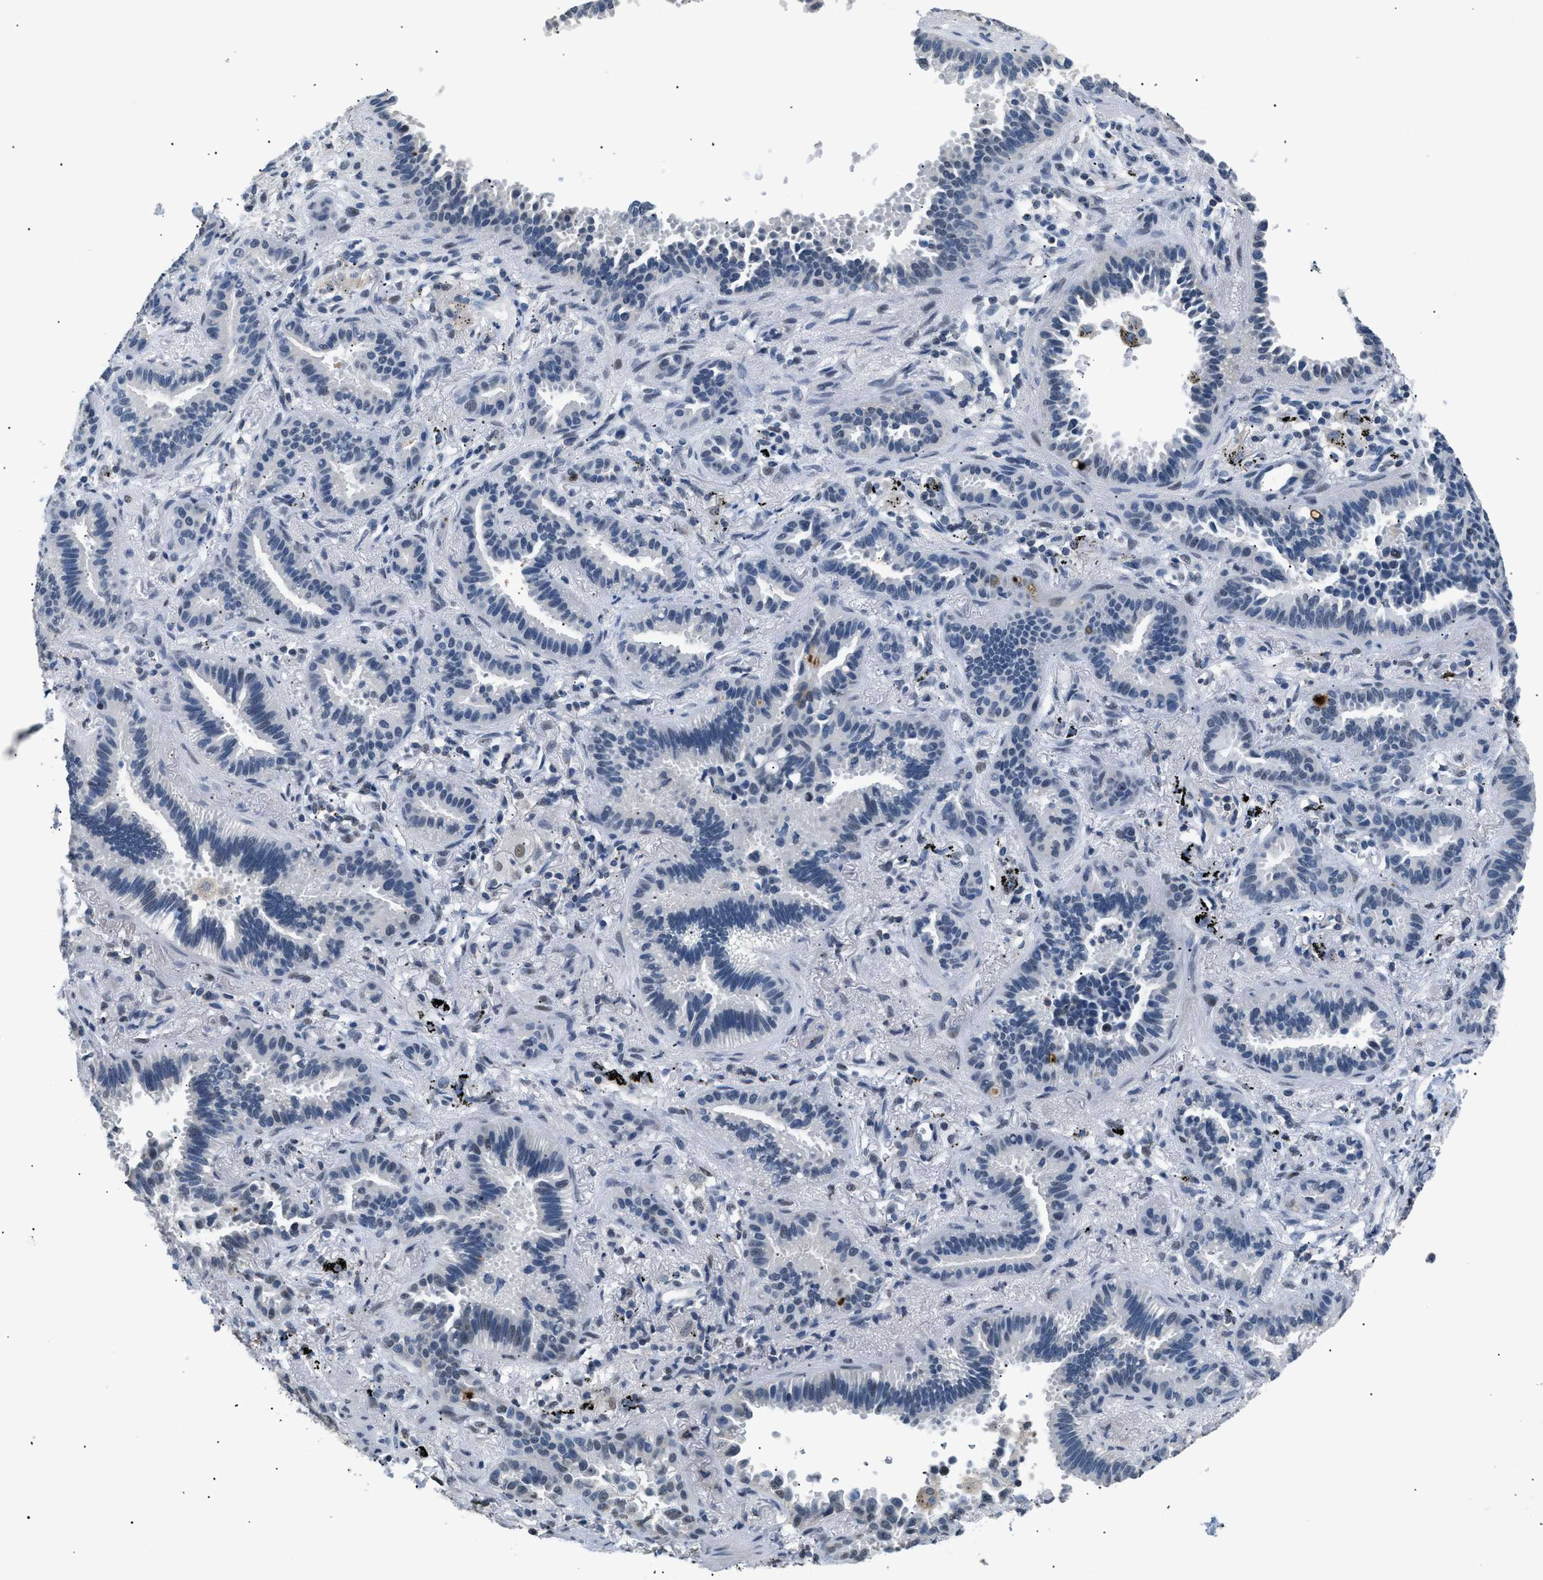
{"staining": {"intensity": "negative", "quantity": "none", "location": "none"}, "tissue": "lung cancer", "cell_type": "Tumor cells", "image_type": "cancer", "snomed": [{"axis": "morphology", "description": "Normal tissue, NOS"}, {"axis": "morphology", "description": "Adenocarcinoma, NOS"}, {"axis": "topography", "description": "Lung"}], "caption": "Tumor cells are negative for protein expression in human adenocarcinoma (lung). (IHC, brightfield microscopy, high magnification).", "gene": "KCNC3", "patient": {"sex": "male", "age": 59}}